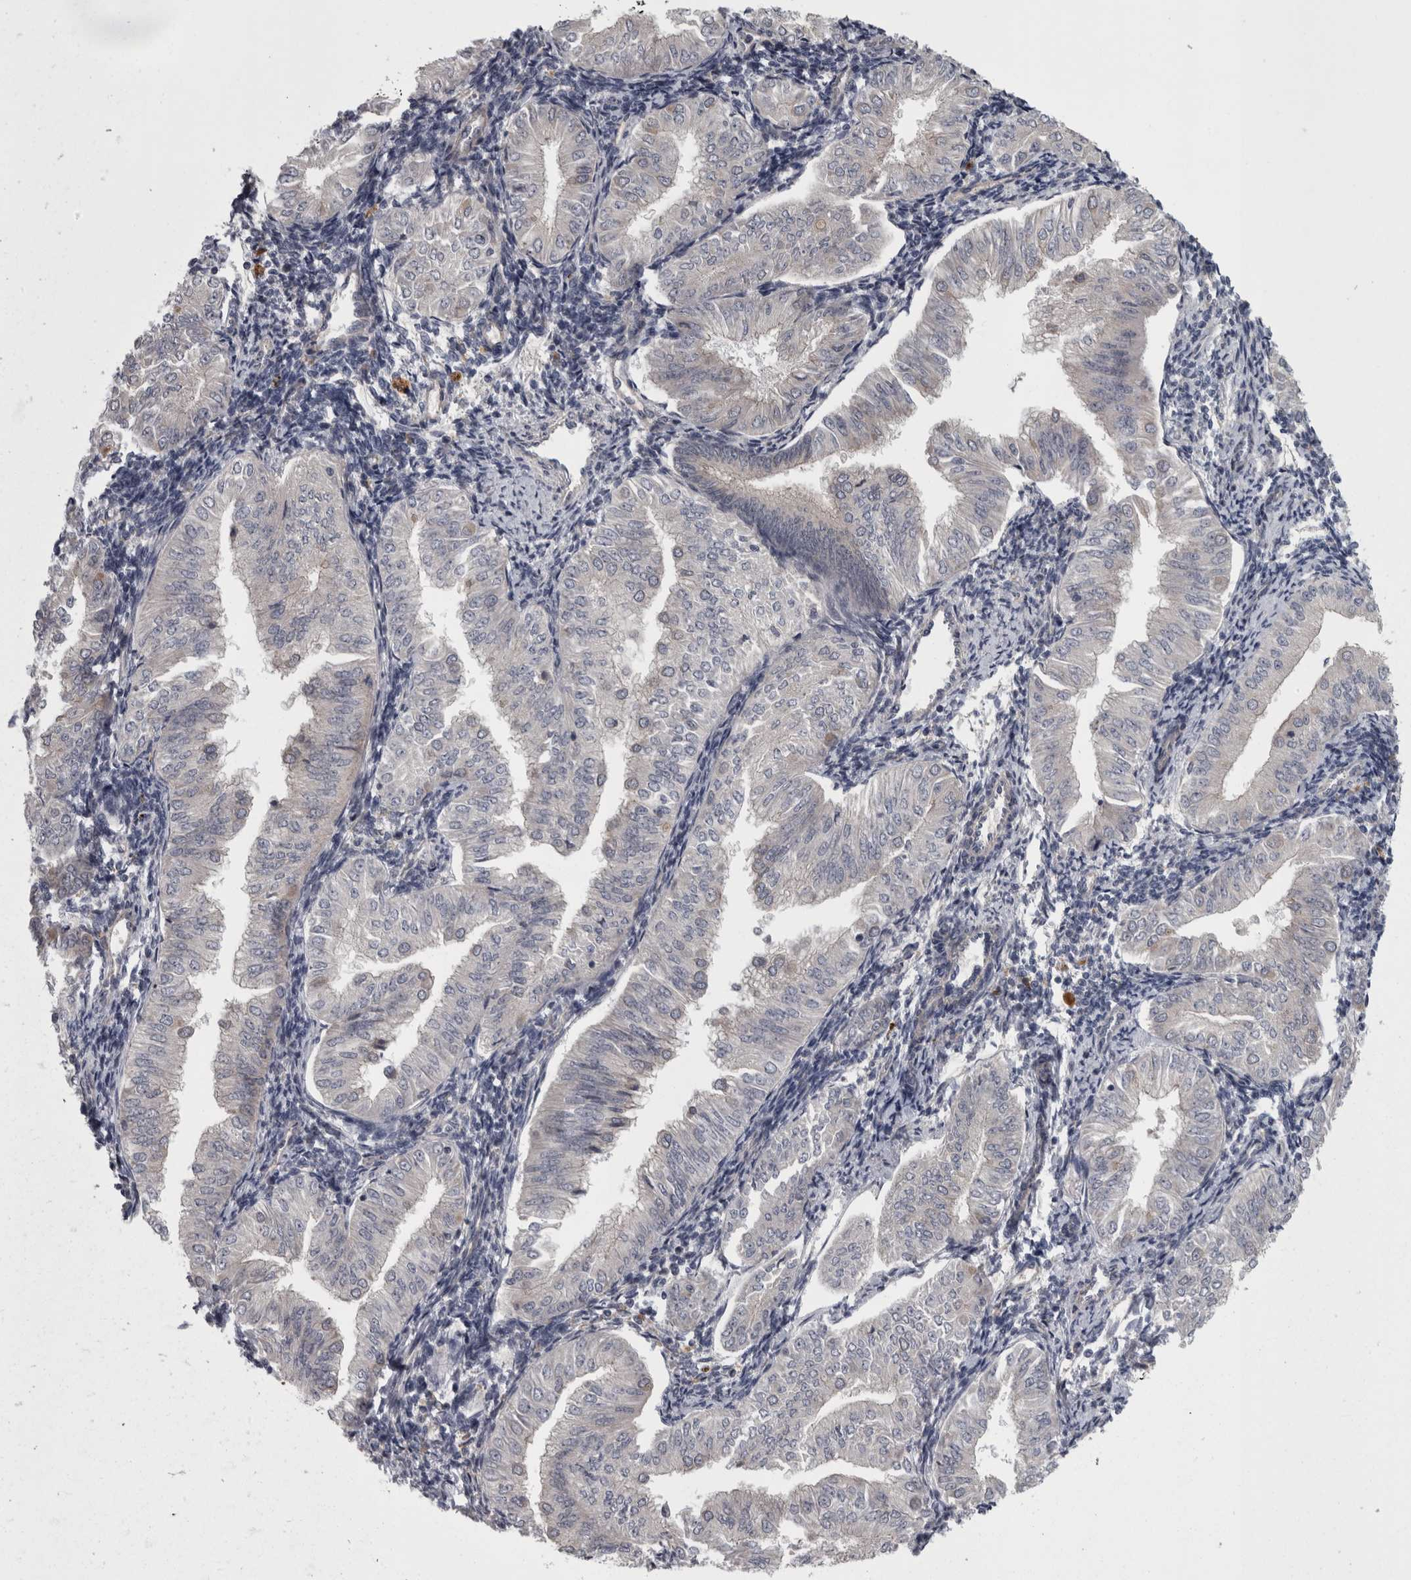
{"staining": {"intensity": "negative", "quantity": "none", "location": "none"}, "tissue": "endometrial cancer", "cell_type": "Tumor cells", "image_type": "cancer", "snomed": [{"axis": "morphology", "description": "Normal tissue, NOS"}, {"axis": "morphology", "description": "Adenocarcinoma, NOS"}, {"axis": "topography", "description": "Endometrium"}], "caption": "This is a photomicrograph of immunohistochemistry staining of endometrial cancer, which shows no staining in tumor cells.", "gene": "PRKCI", "patient": {"sex": "female", "age": 53}}